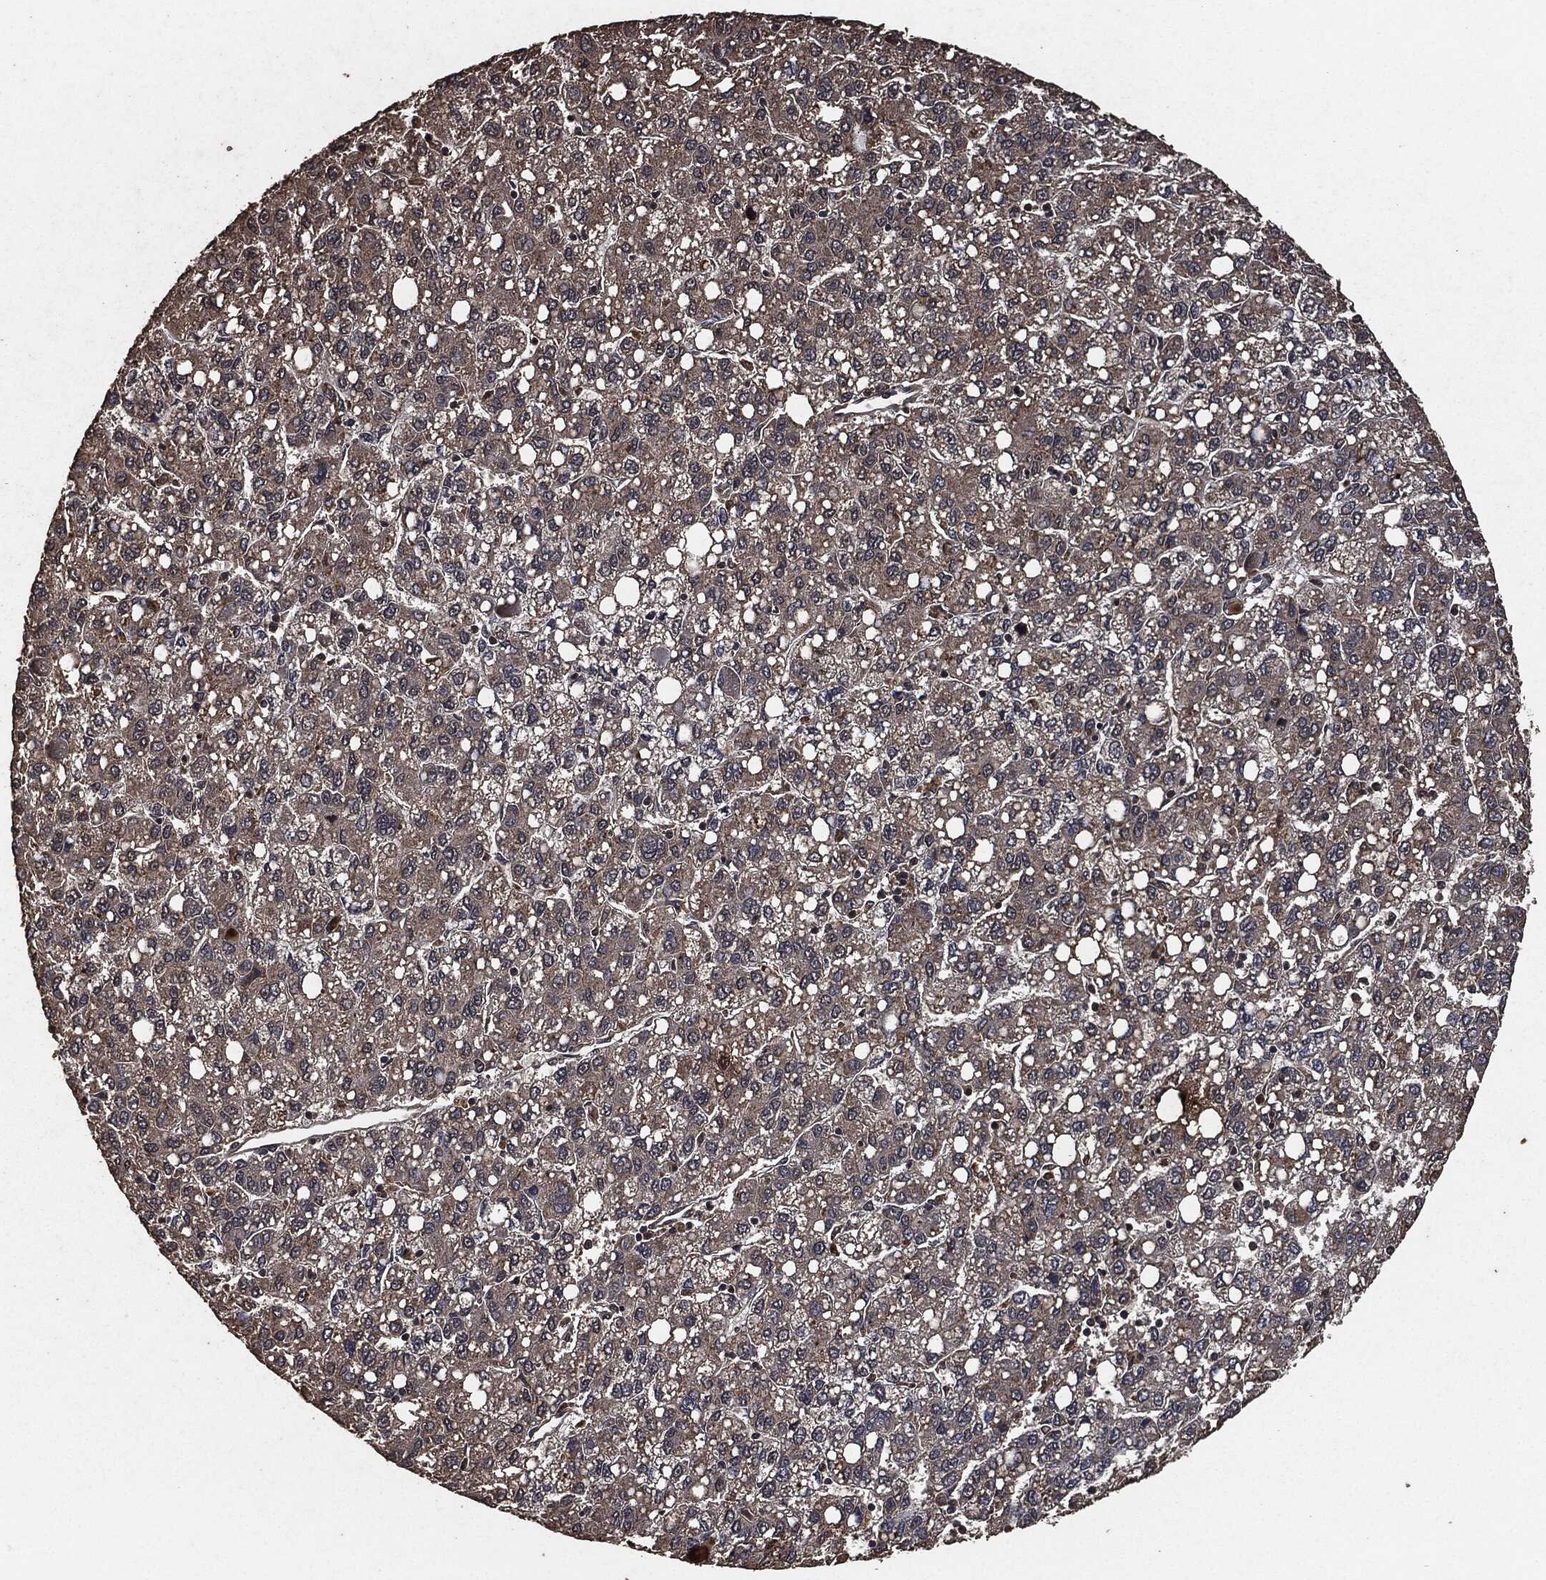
{"staining": {"intensity": "negative", "quantity": "none", "location": "none"}, "tissue": "liver cancer", "cell_type": "Tumor cells", "image_type": "cancer", "snomed": [{"axis": "morphology", "description": "Carcinoma, Hepatocellular, NOS"}, {"axis": "topography", "description": "Liver"}], "caption": "IHC micrograph of neoplastic tissue: human liver cancer (hepatocellular carcinoma) stained with DAB (3,3'-diaminobenzidine) shows no significant protein positivity in tumor cells. The staining was performed using DAB to visualize the protein expression in brown, while the nuclei were stained in blue with hematoxylin (Magnification: 20x).", "gene": "AKT1S1", "patient": {"sex": "female", "age": 82}}